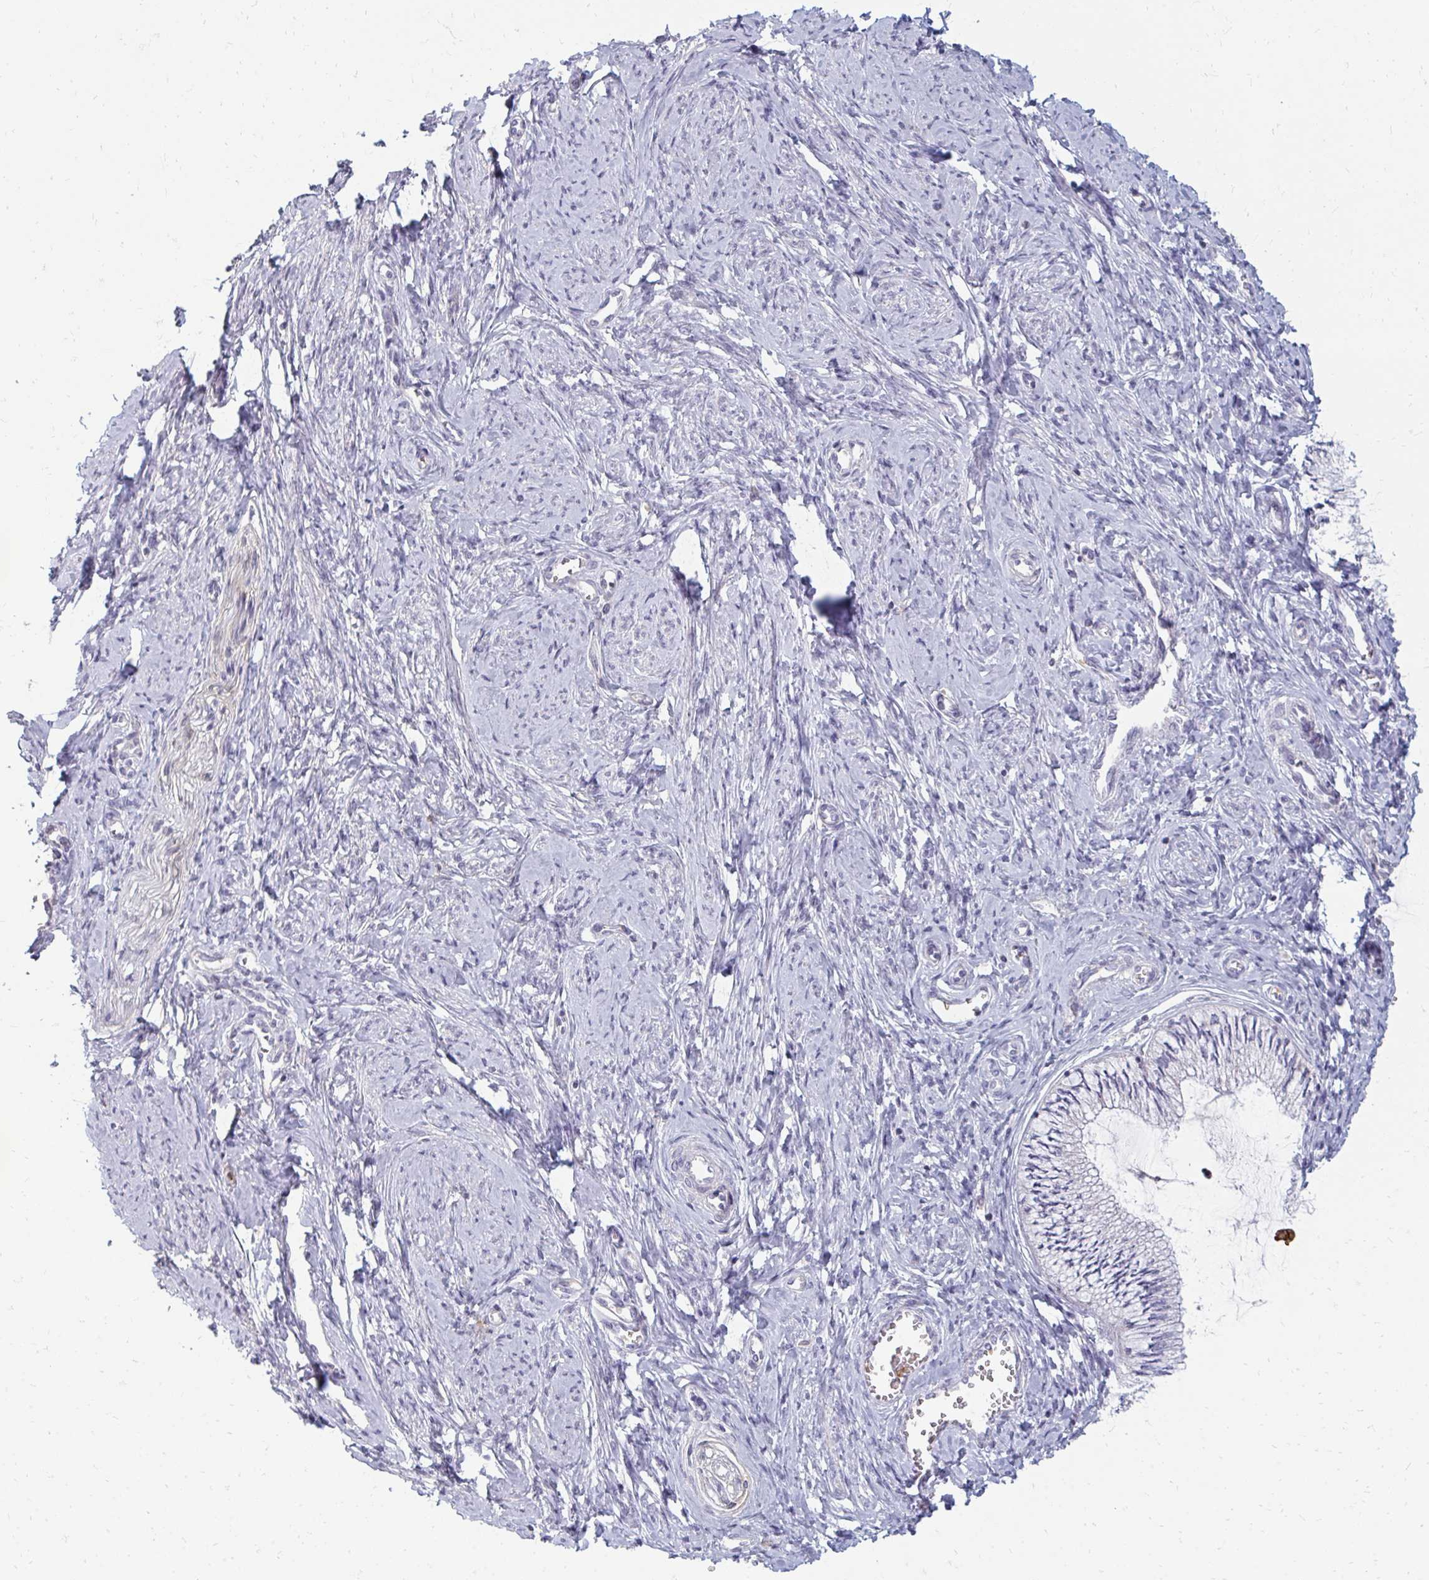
{"staining": {"intensity": "negative", "quantity": "none", "location": "none"}, "tissue": "cervix", "cell_type": "Glandular cells", "image_type": "normal", "snomed": [{"axis": "morphology", "description": "Normal tissue, NOS"}, {"axis": "topography", "description": "Cervix"}], "caption": "This is an immunohistochemistry (IHC) photomicrograph of unremarkable cervix. There is no staining in glandular cells.", "gene": "RAB33A", "patient": {"sex": "female", "age": 24}}